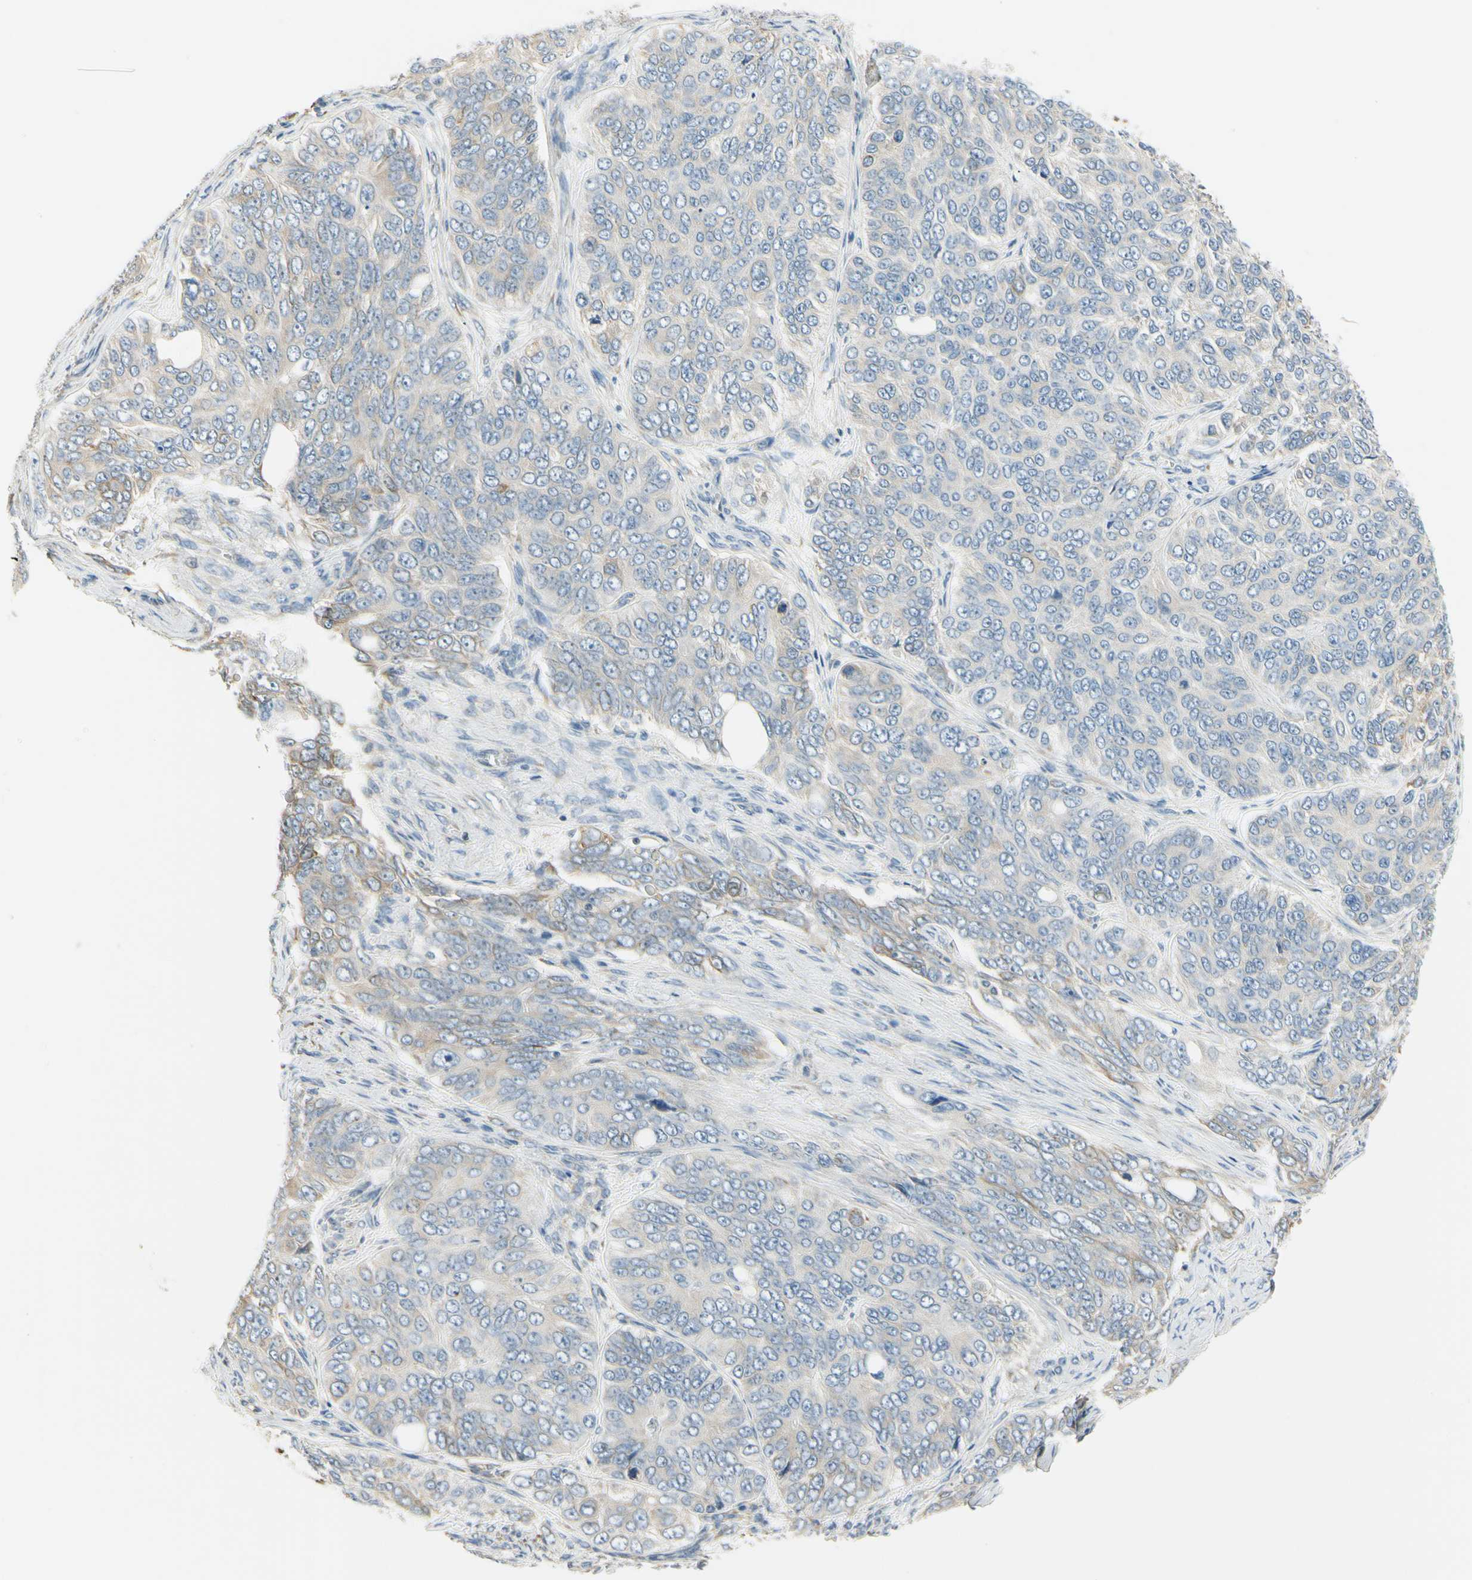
{"staining": {"intensity": "weak", "quantity": "<25%", "location": "cytoplasmic/membranous"}, "tissue": "ovarian cancer", "cell_type": "Tumor cells", "image_type": "cancer", "snomed": [{"axis": "morphology", "description": "Carcinoma, endometroid"}, {"axis": "topography", "description": "Ovary"}], "caption": "The image reveals no significant expression in tumor cells of ovarian cancer.", "gene": "IGDCC4", "patient": {"sex": "female", "age": 51}}